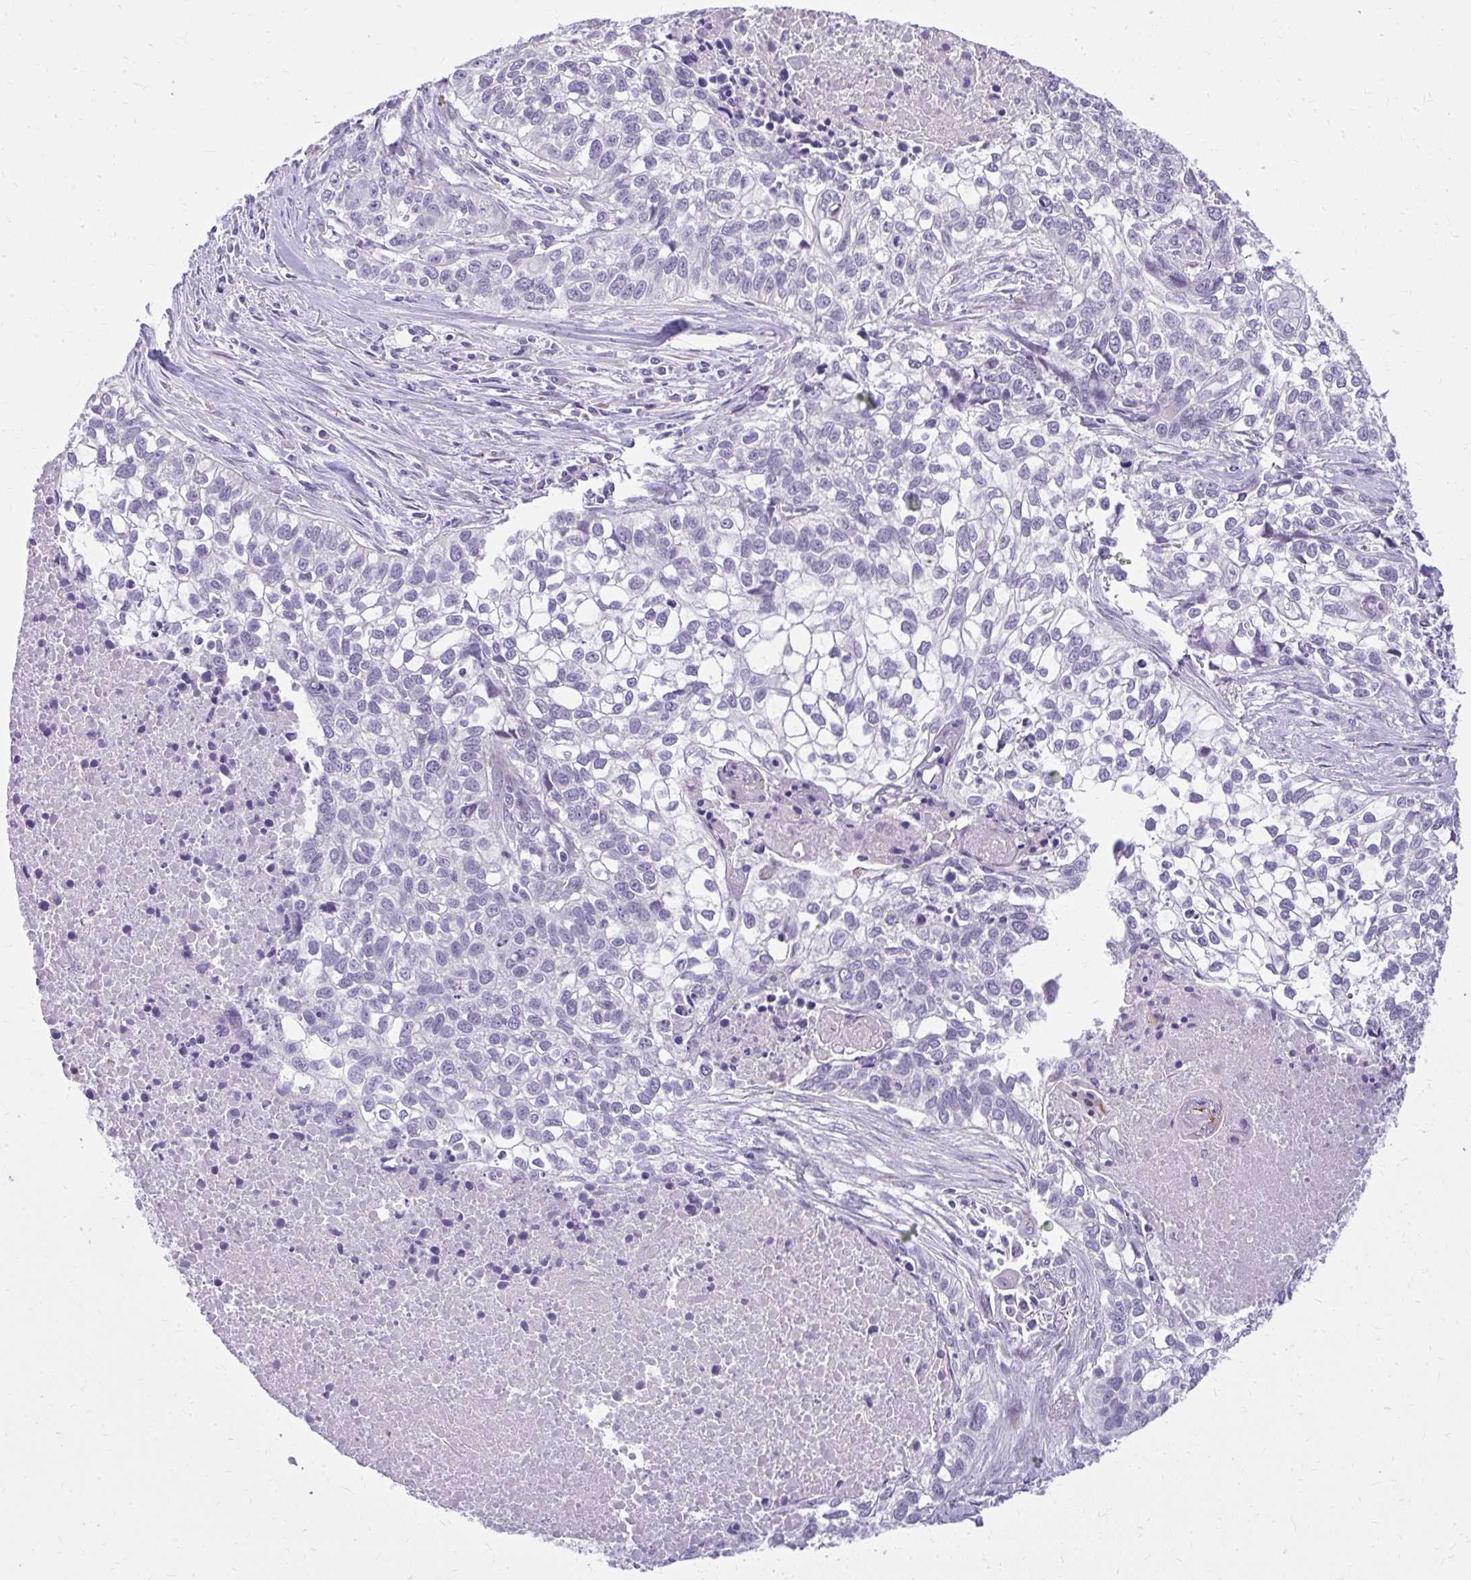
{"staining": {"intensity": "negative", "quantity": "none", "location": "none"}, "tissue": "lung cancer", "cell_type": "Tumor cells", "image_type": "cancer", "snomed": [{"axis": "morphology", "description": "Squamous cell carcinoma, NOS"}, {"axis": "topography", "description": "Lung"}], "caption": "Tumor cells are negative for protein expression in human lung cancer.", "gene": "PRAP1", "patient": {"sex": "male", "age": 74}}